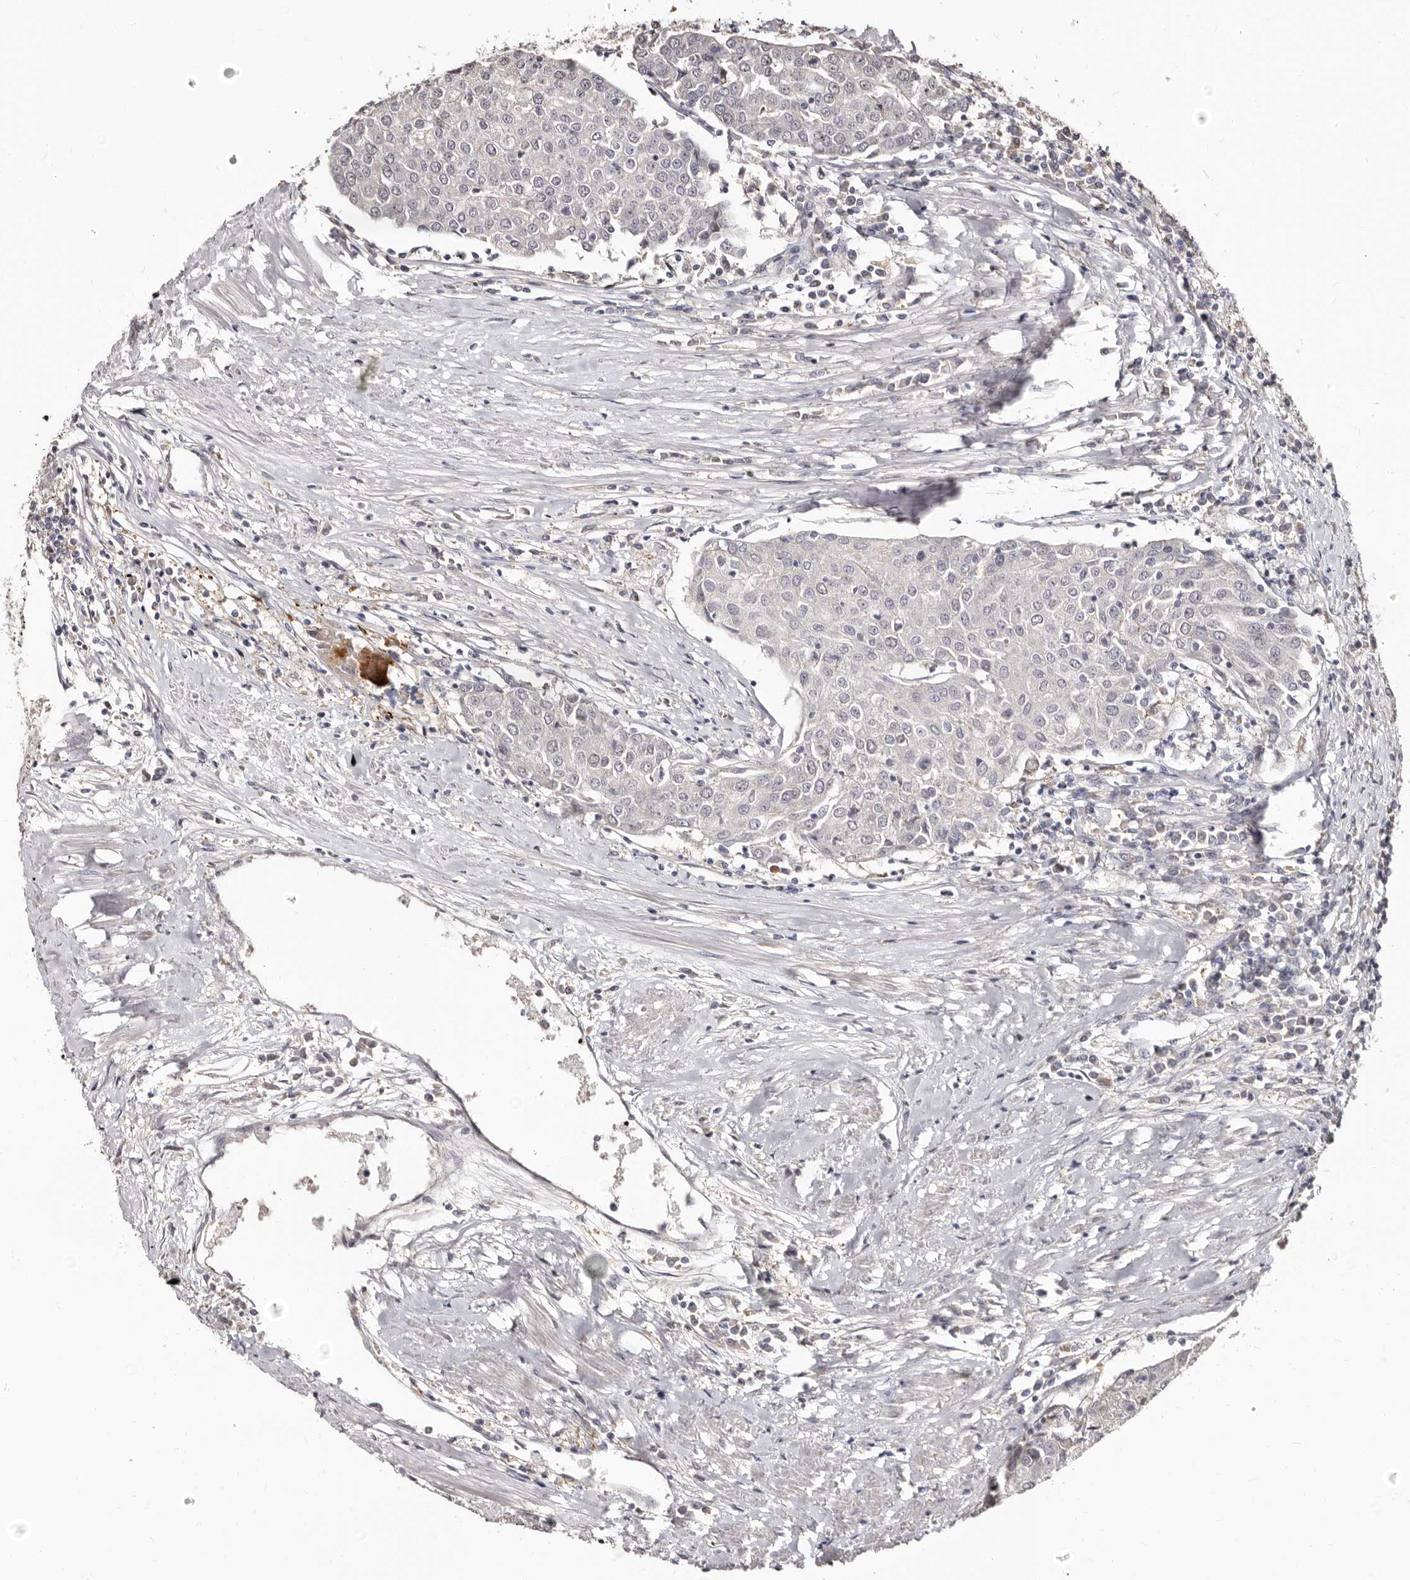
{"staining": {"intensity": "negative", "quantity": "none", "location": "none"}, "tissue": "urothelial cancer", "cell_type": "Tumor cells", "image_type": "cancer", "snomed": [{"axis": "morphology", "description": "Urothelial carcinoma, High grade"}, {"axis": "topography", "description": "Urinary bladder"}], "caption": "This is an immunohistochemistry photomicrograph of human urothelial carcinoma (high-grade). There is no staining in tumor cells.", "gene": "PTAFR", "patient": {"sex": "female", "age": 85}}